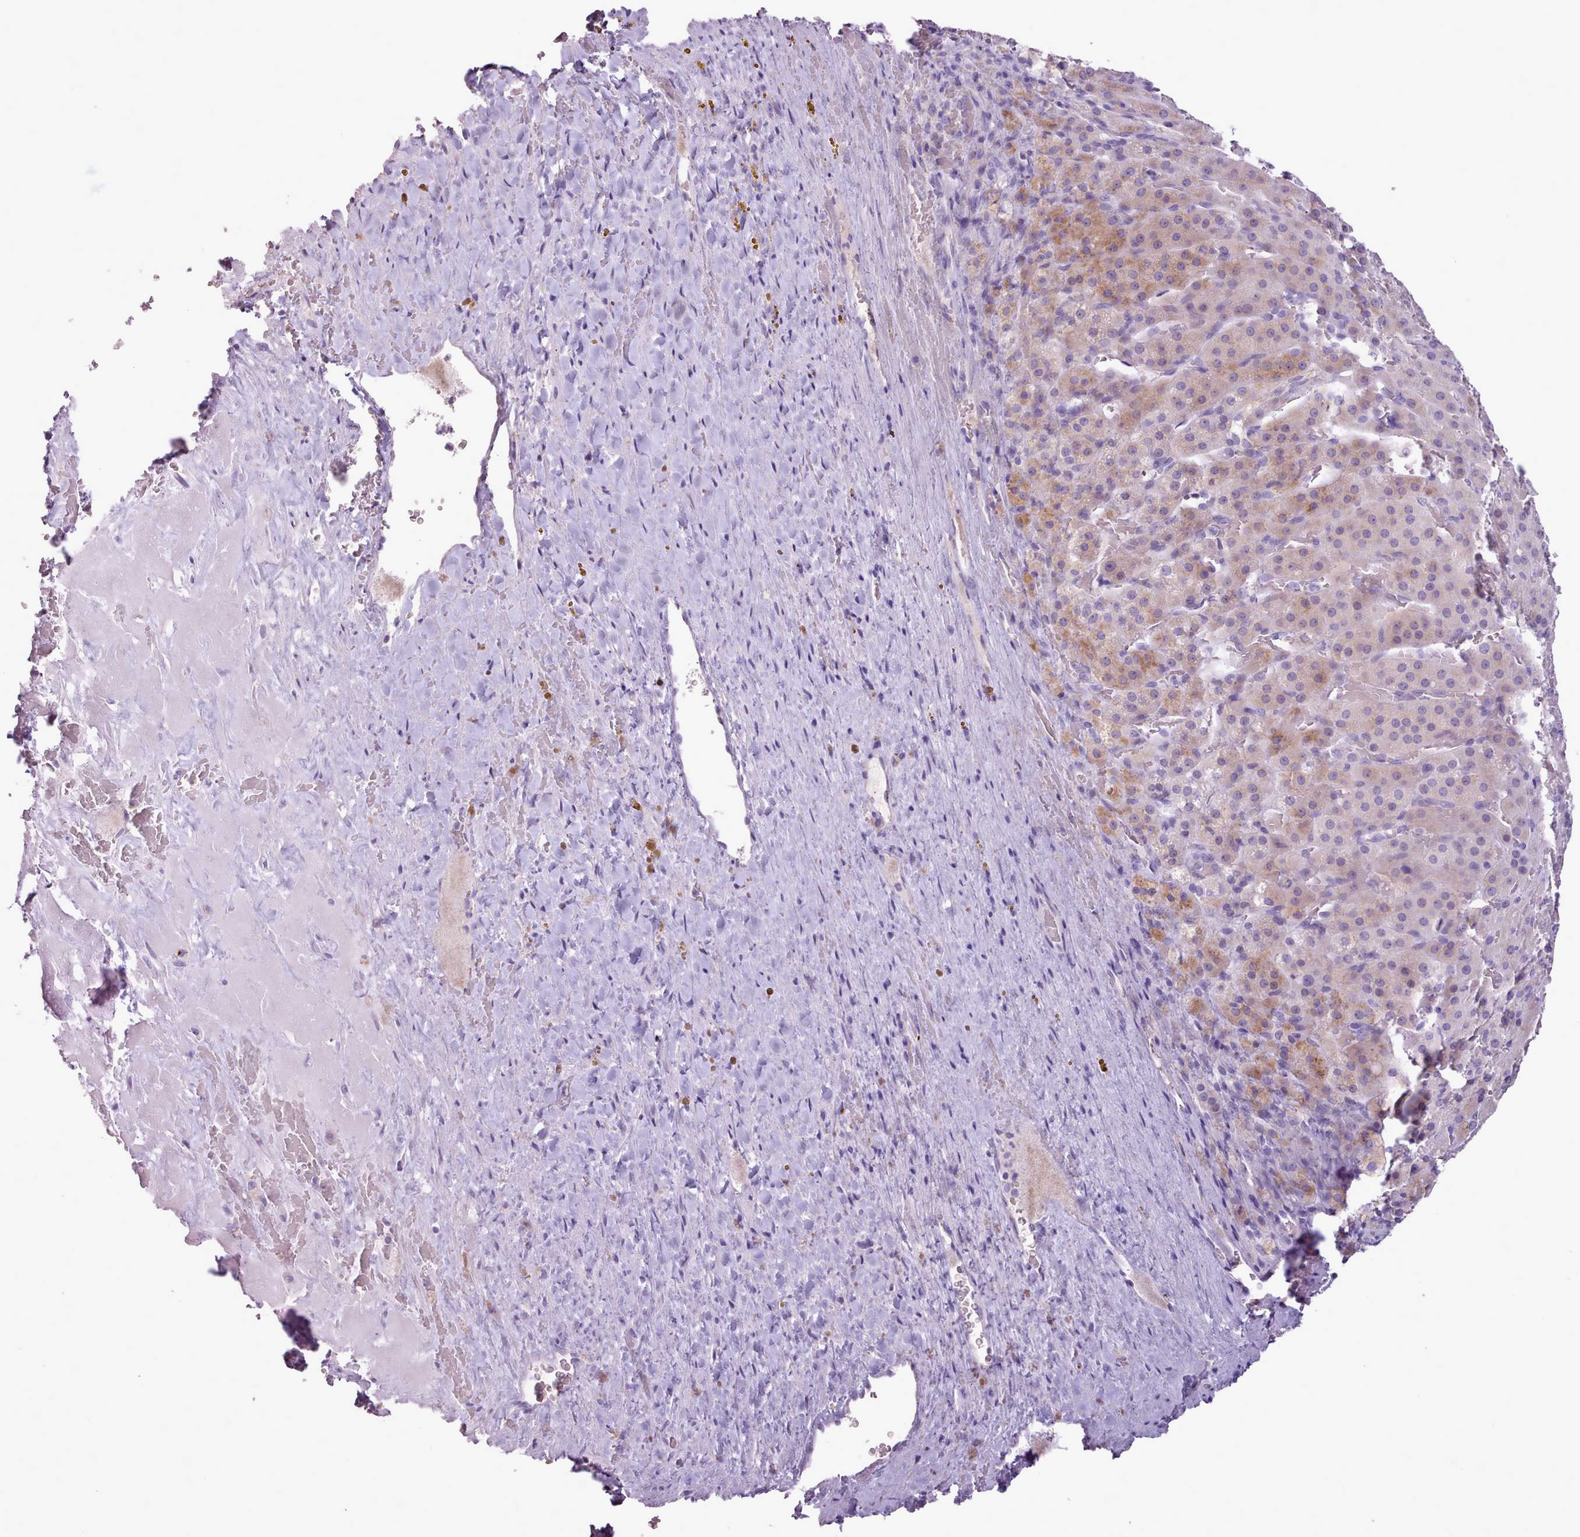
{"staining": {"intensity": "moderate", "quantity": "<25%", "location": "cytoplasmic/membranous"}, "tissue": "adrenal gland", "cell_type": "Glandular cells", "image_type": "normal", "snomed": [{"axis": "morphology", "description": "Normal tissue, NOS"}, {"axis": "topography", "description": "Adrenal gland"}], "caption": "Approximately <25% of glandular cells in unremarkable adrenal gland display moderate cytoplasmic/membranous protein positivity as visualized by brown immunohistochemical staining.", "gene": "ATRAID", "patient": {"sex": "female", "age": 41}}